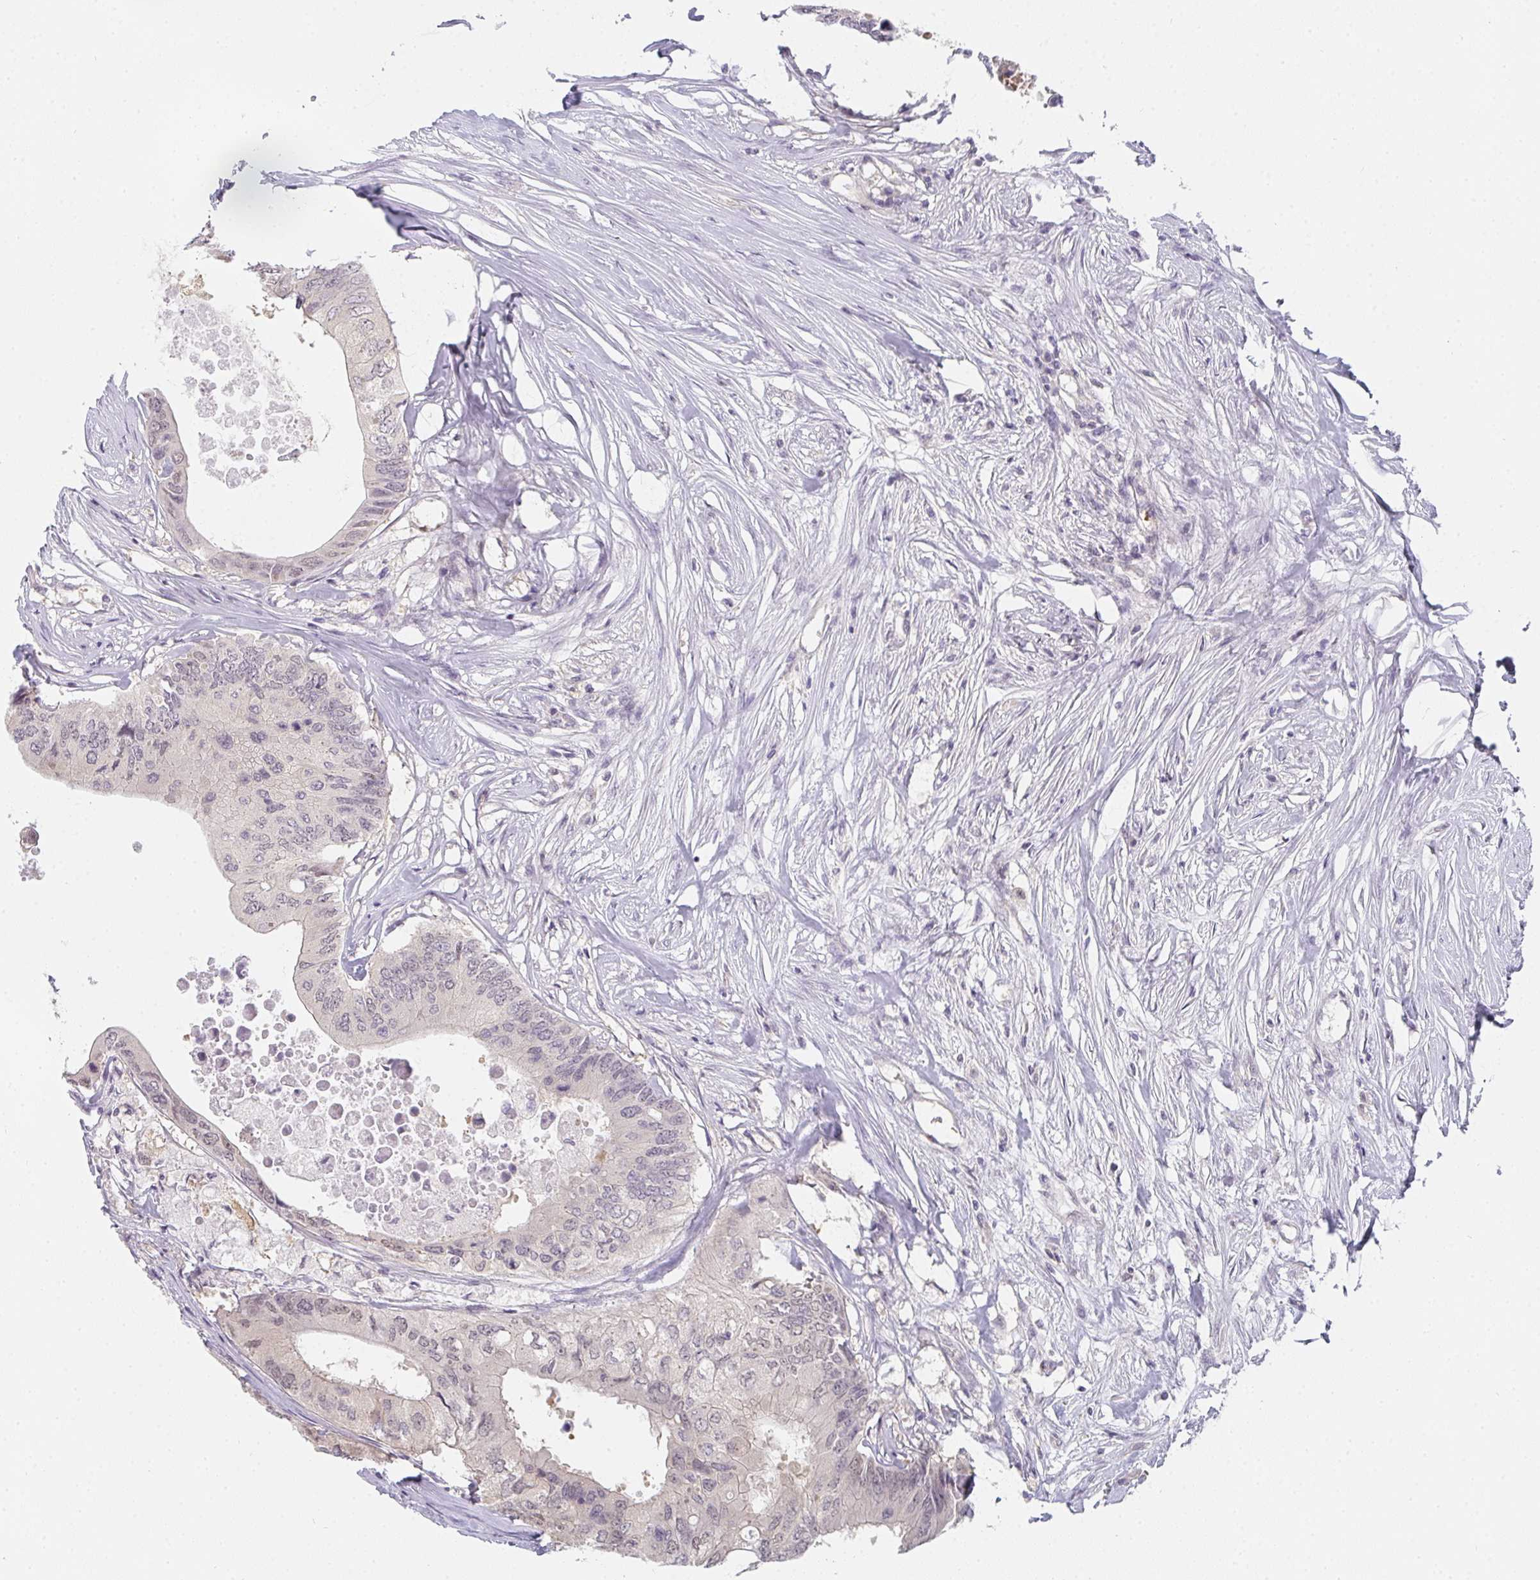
{"staining": {"intensity": "weak", "quantity": "<25%", "location": "nuclear"}, "tissue": "colorectal cancer", "cell_type": "Tumor cells", "image_type": "cancer", "snomed": [{"axis": "morphology", "description": "Adenocarcinoma, NOS"}, {"axis": "topography", "description": "Colon"}], "caption": "There is no significant staining in tumor cells of colorectal adenocarcinoma.", "gene": "GSDMB", "patient": {"sex": "male", "age": 71}}